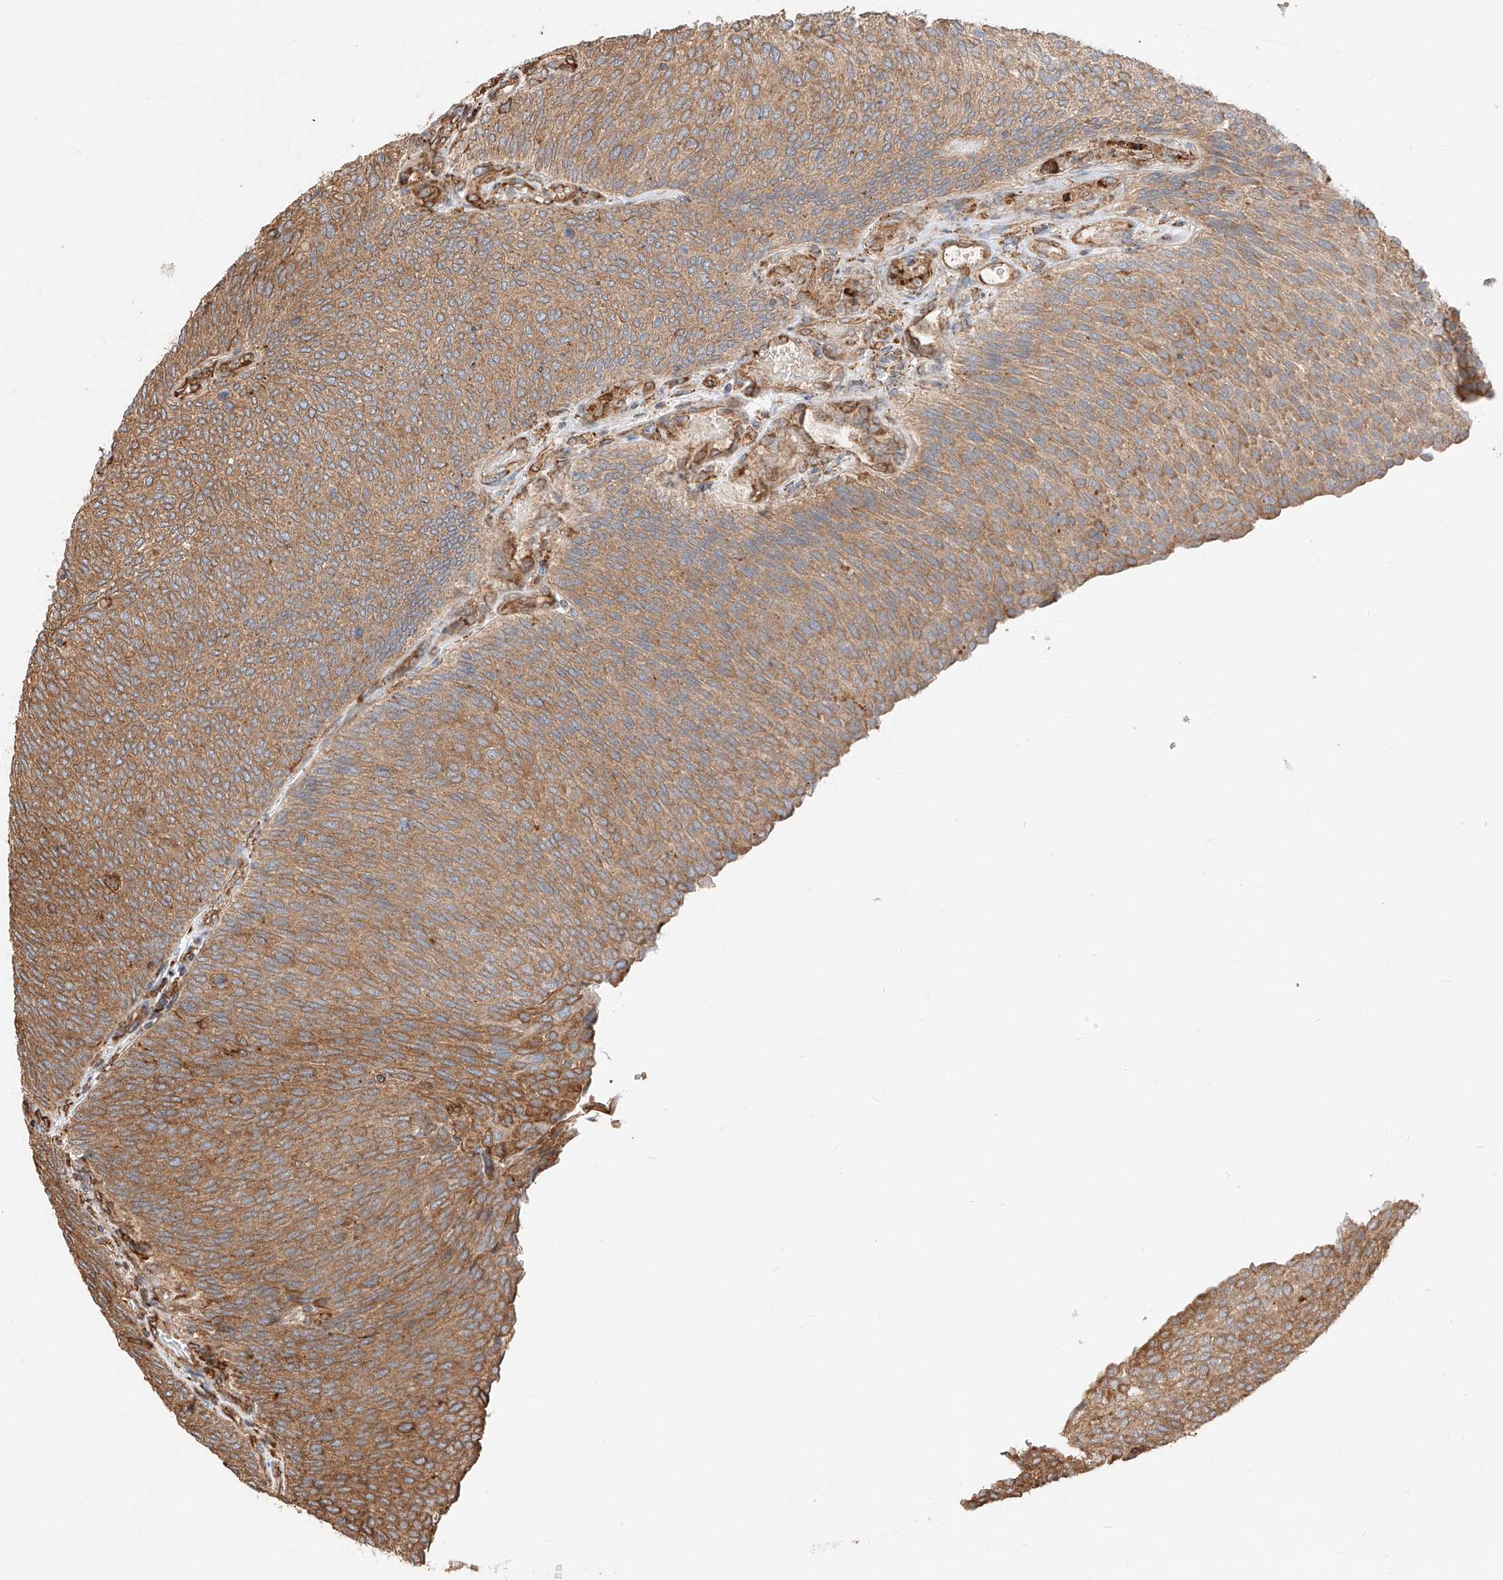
{"staining": {"intensity": "moderate", "quantity": ">75%", "location": "cytoplasmic/membranous"}, "tissue": "urothelial cancer", "cell_type": "Tumor cells", "image_type": "cancer", "snomed": [{"axis": "morphology", "description": "Urothelial carcinoma, Low grade"}, {"axis": "topography", "description": "Urinary bladder"}], "caption": "Human low-grade urothelial carcinoma stained with a brown dye displays moderate cytoplasmic/membranous positive expression in approximately >75% of tumor cells.", "gene": "ZNF84", "patient": {"sex": "female", "age": 79}}